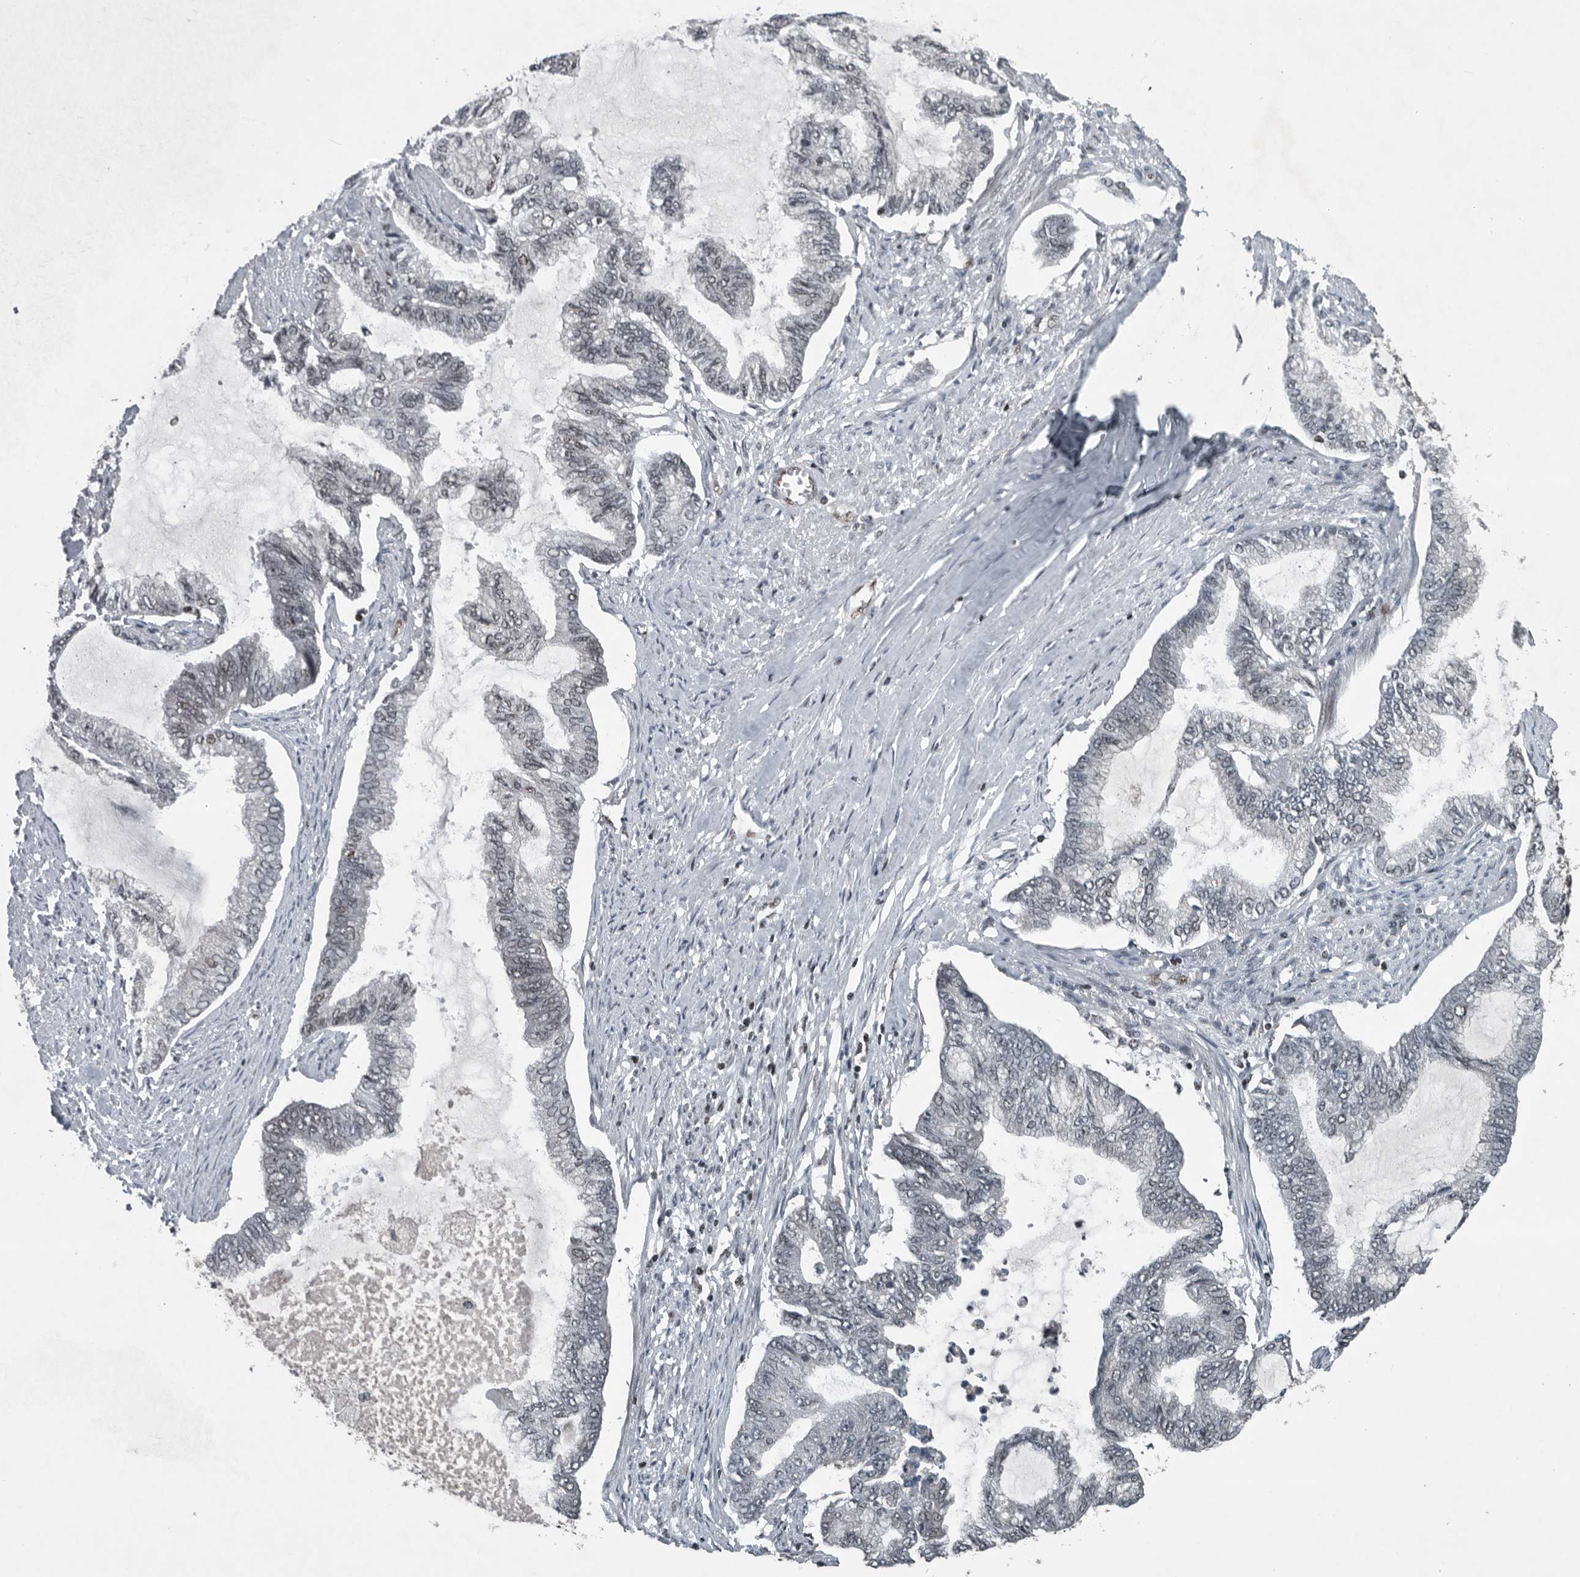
{"staining": {"intensity": "negative", "quantity": "none", "location": "none"}, "tissue": "endometrial cancer", "cell_type": "Tumor cells", "image_type": "cancer", "snomed": [{"axis": "morphology", "description": "Adenocarcinoma, NOS"}, {"axis": "topography", "description": "Endometrium"}], "caption": "The photomicrograph exhibits no significant positivity in tumor cells of endometrial cancer.", "gene": "SENP7", "patient": {"sex": "female", "age": 86}}